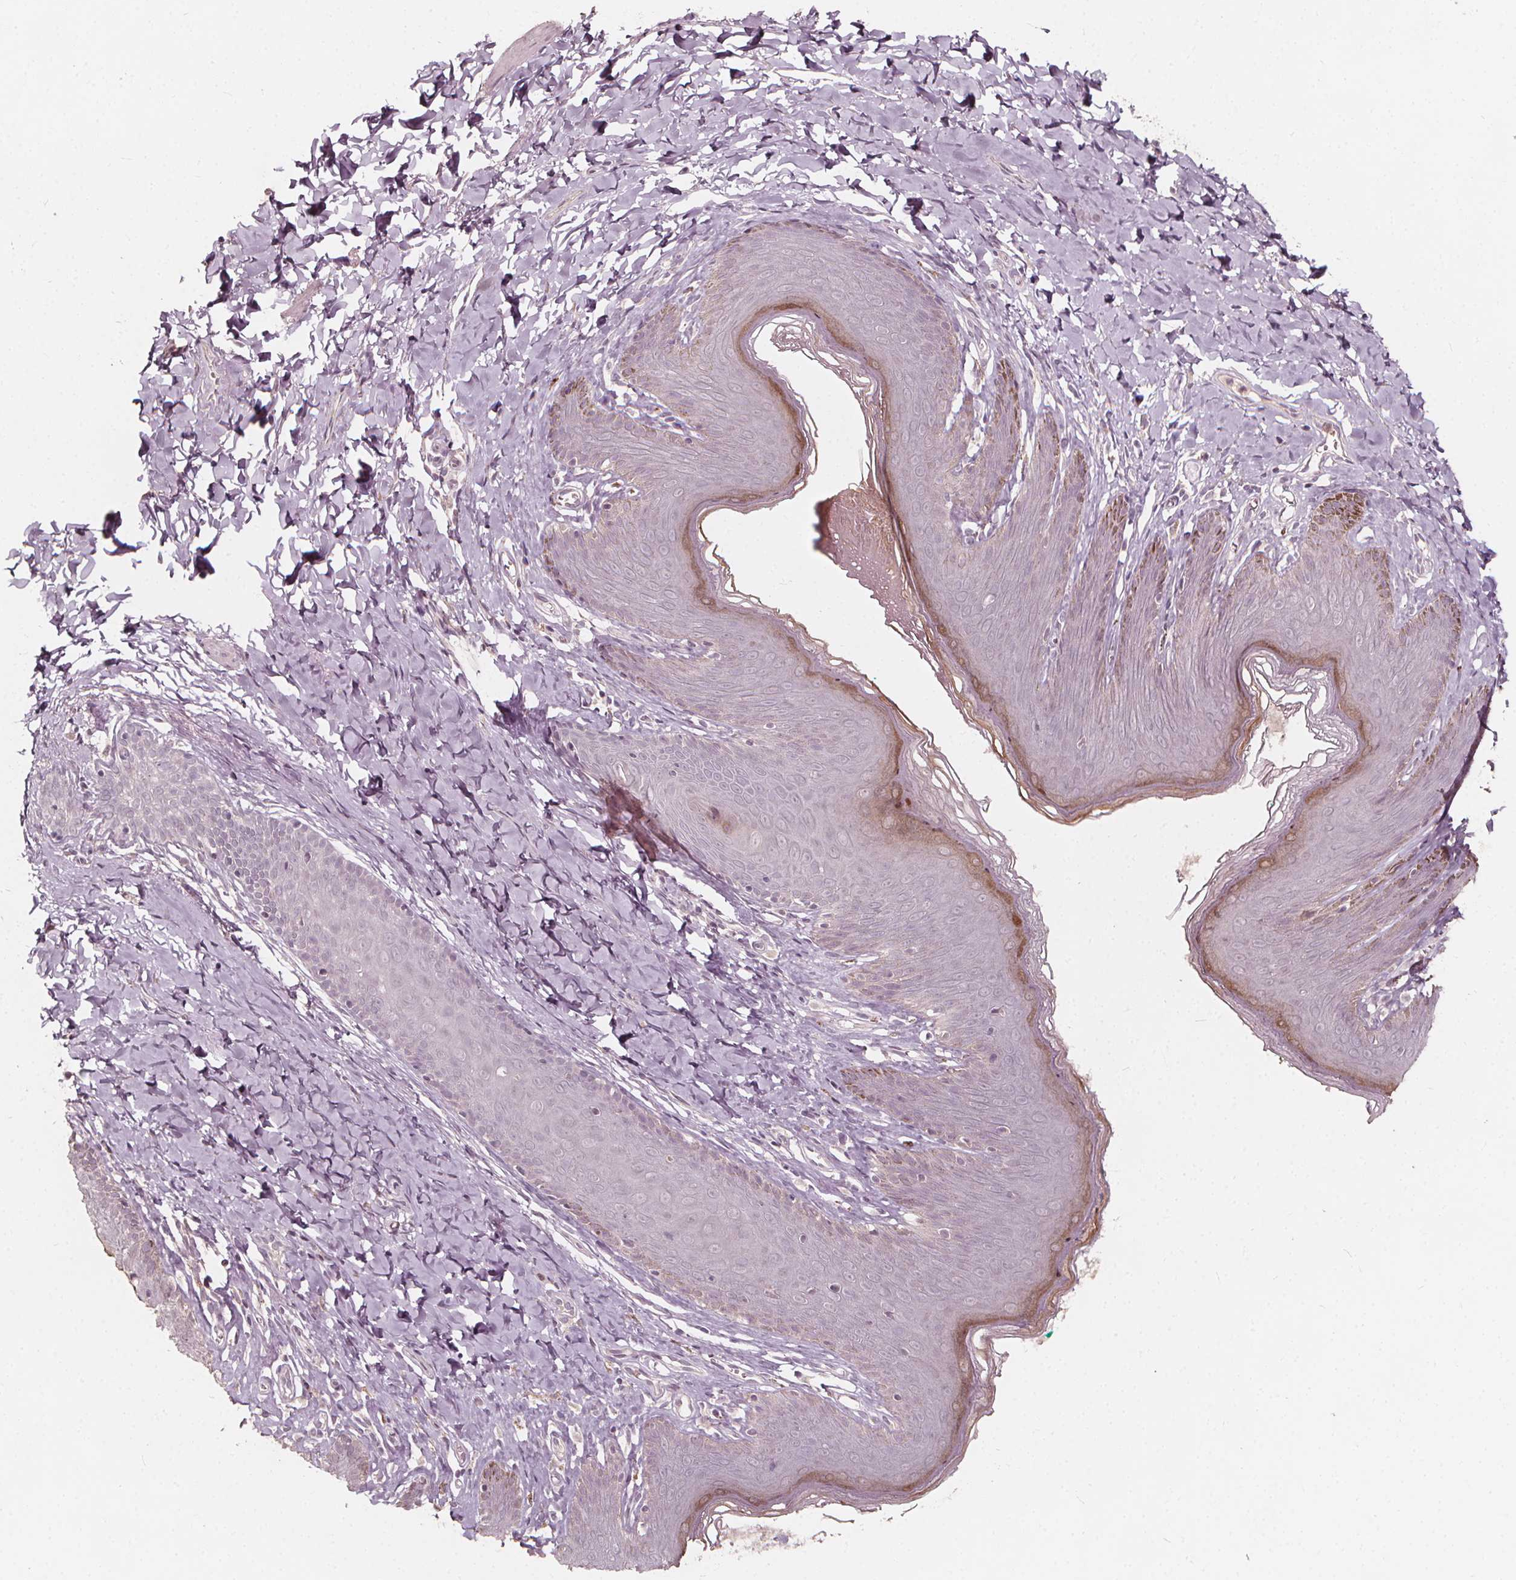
{"staining": {"intensity": "moderate", "quantity": "<25%", "location": "cytoplasmic/membranous"}, "tissue": "skin", "cell_type": "Epidermal cells", "image_type": "normal", "snomed": [{"axis": "morphology", "description": "Normal tissue, NOS"}, {"axis": "topography", "description": "Vulva"}, {"axis": "topography", "description": "Peripheral nerve tissue"}], "caption": "Immunohistochemistry of benign human skin reveals low levels of moderate cytoplasmic/membranous staining in about <25% of epidermal cells.", "gene": "NPC1L1", "patient": {"sex": "female", "age": 66}}